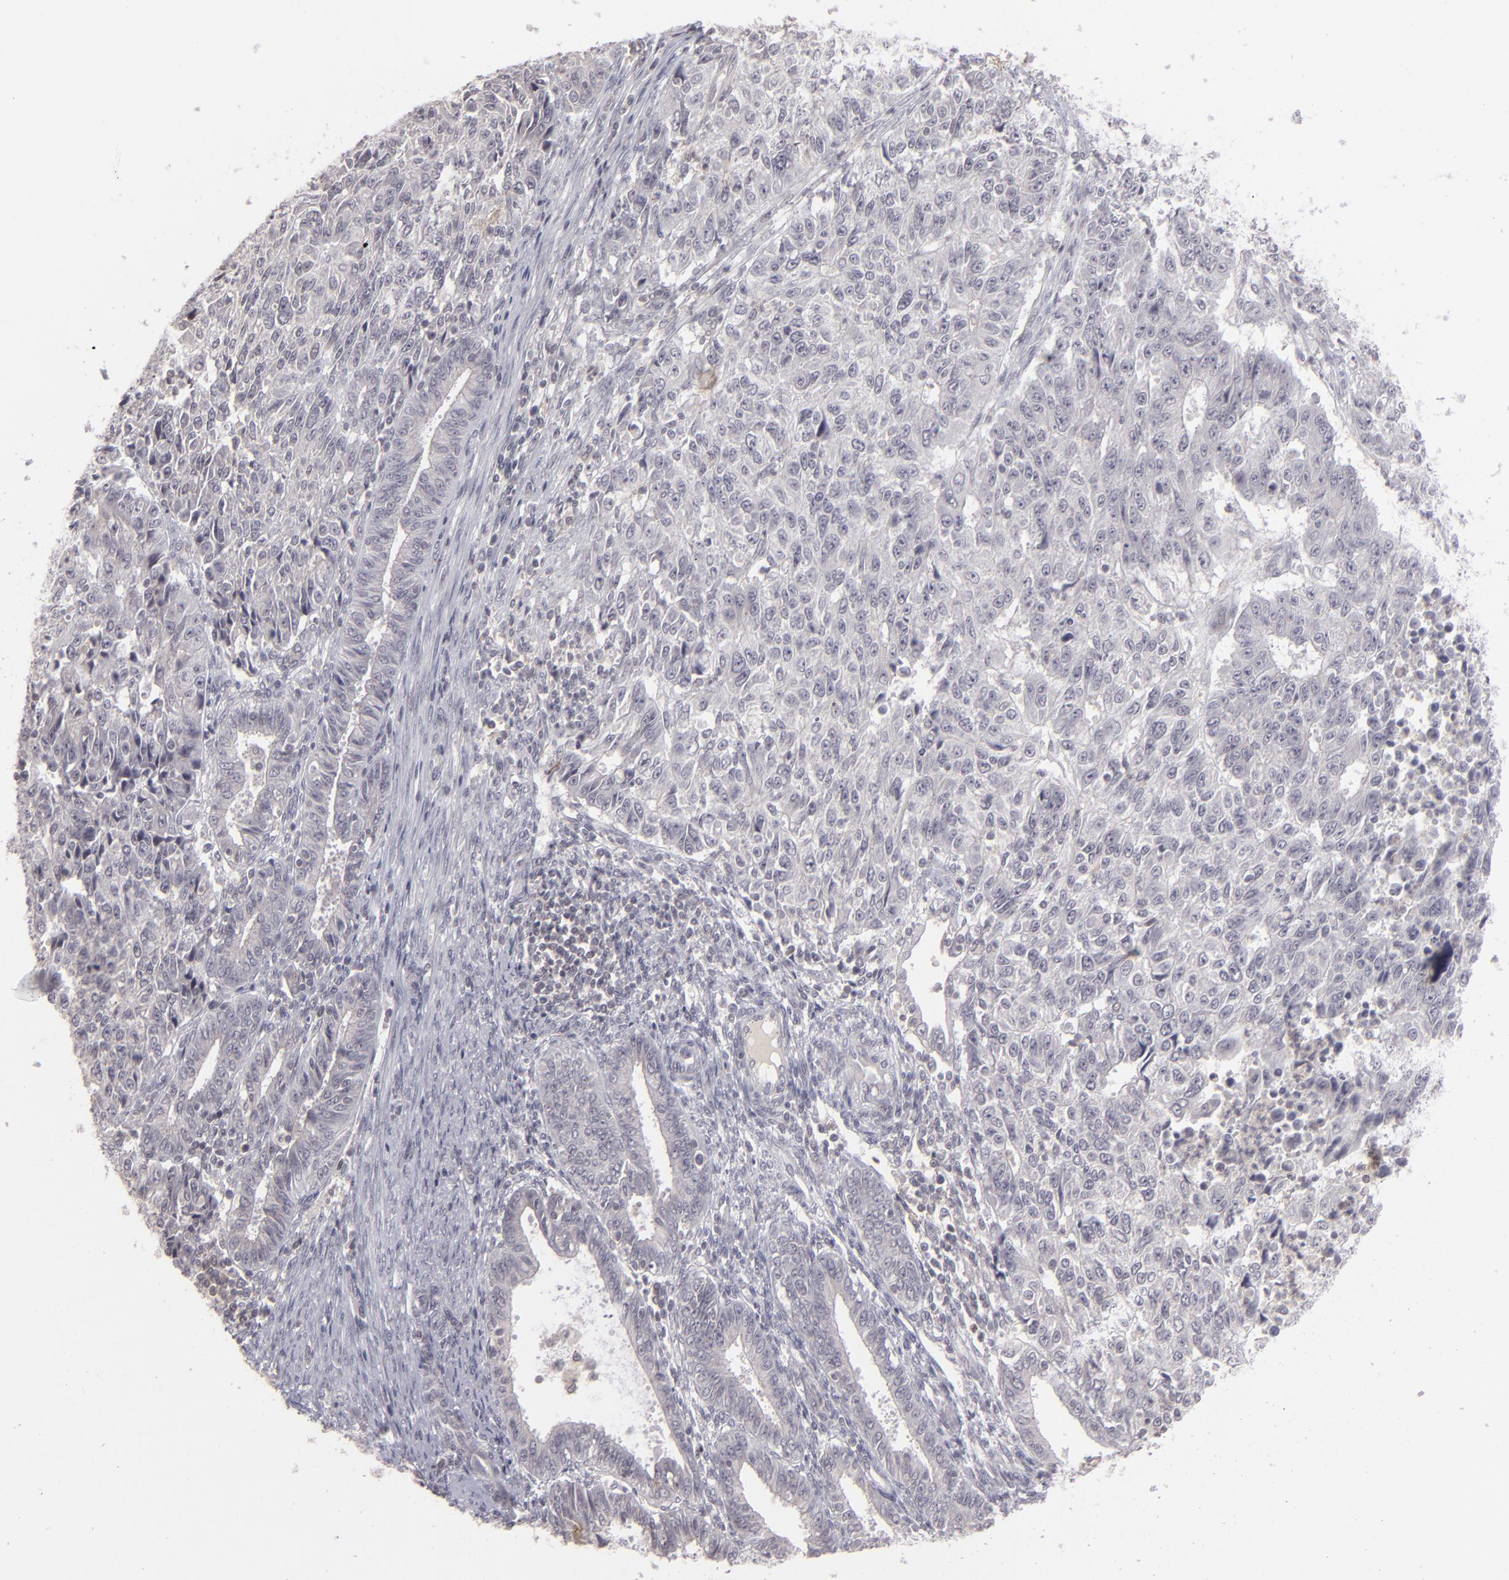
{"staining": {"intensity": "negative", "quantity": "none", "location": "none"}, "tissue": "endometrial cancer", "cell_type": "Tumor cells", "image_type": "cancer", "snomed": [{"axis": "morphology", "description": "Adenocarcinoma, NOS"}, {"axis": "topography", "description": "Endometrium"}], "caption": "Human endometrial adenocarcinoma stained for a protein using IHC exhibits no positivity in tumor cells.", "gene": "CLDN2", "patient": {"sex": "female", "age": 42}}